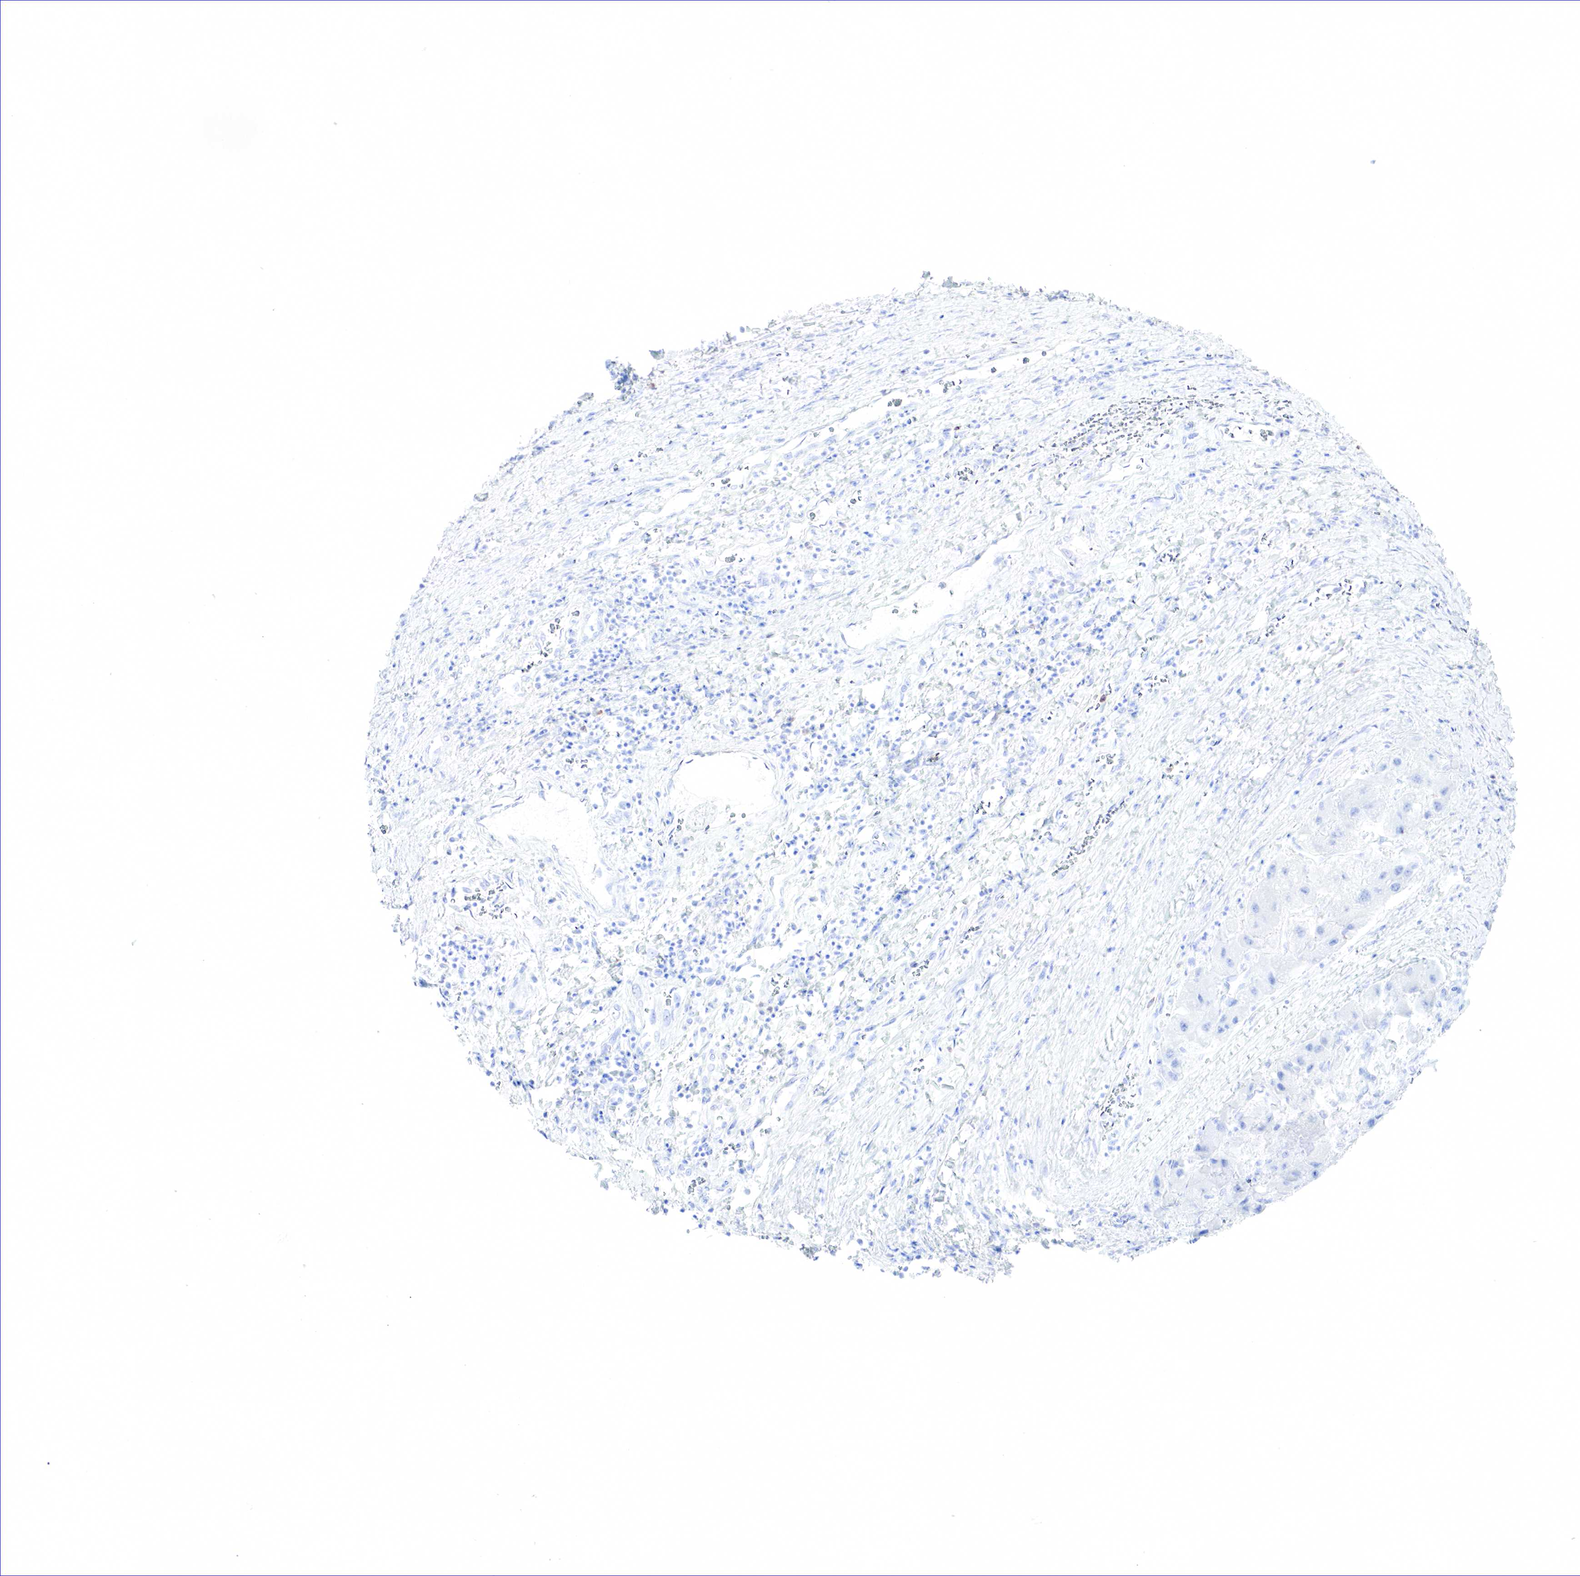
{"staining": {"intensity": "negative", "quantity": "none", "location": "none"}, "tissue": "liver cancer", "cell_type": "Tumor cells", "image_type": "cancer", "snomed": [{"axis": "morphology", "description": "Carcinoma, Hepatocellular, NOS"}, {"axis": "topography", "description": "Liver"}], "caption": "Micrograph shows no protein positivity in tumor cells of hepatocellular carcinoma (liver) tissue. (Brightfield microscopy of DAB IHC at high magnification).", "gene": "TNFRSF8", "patient": {"sex": "male", "age": 24}}